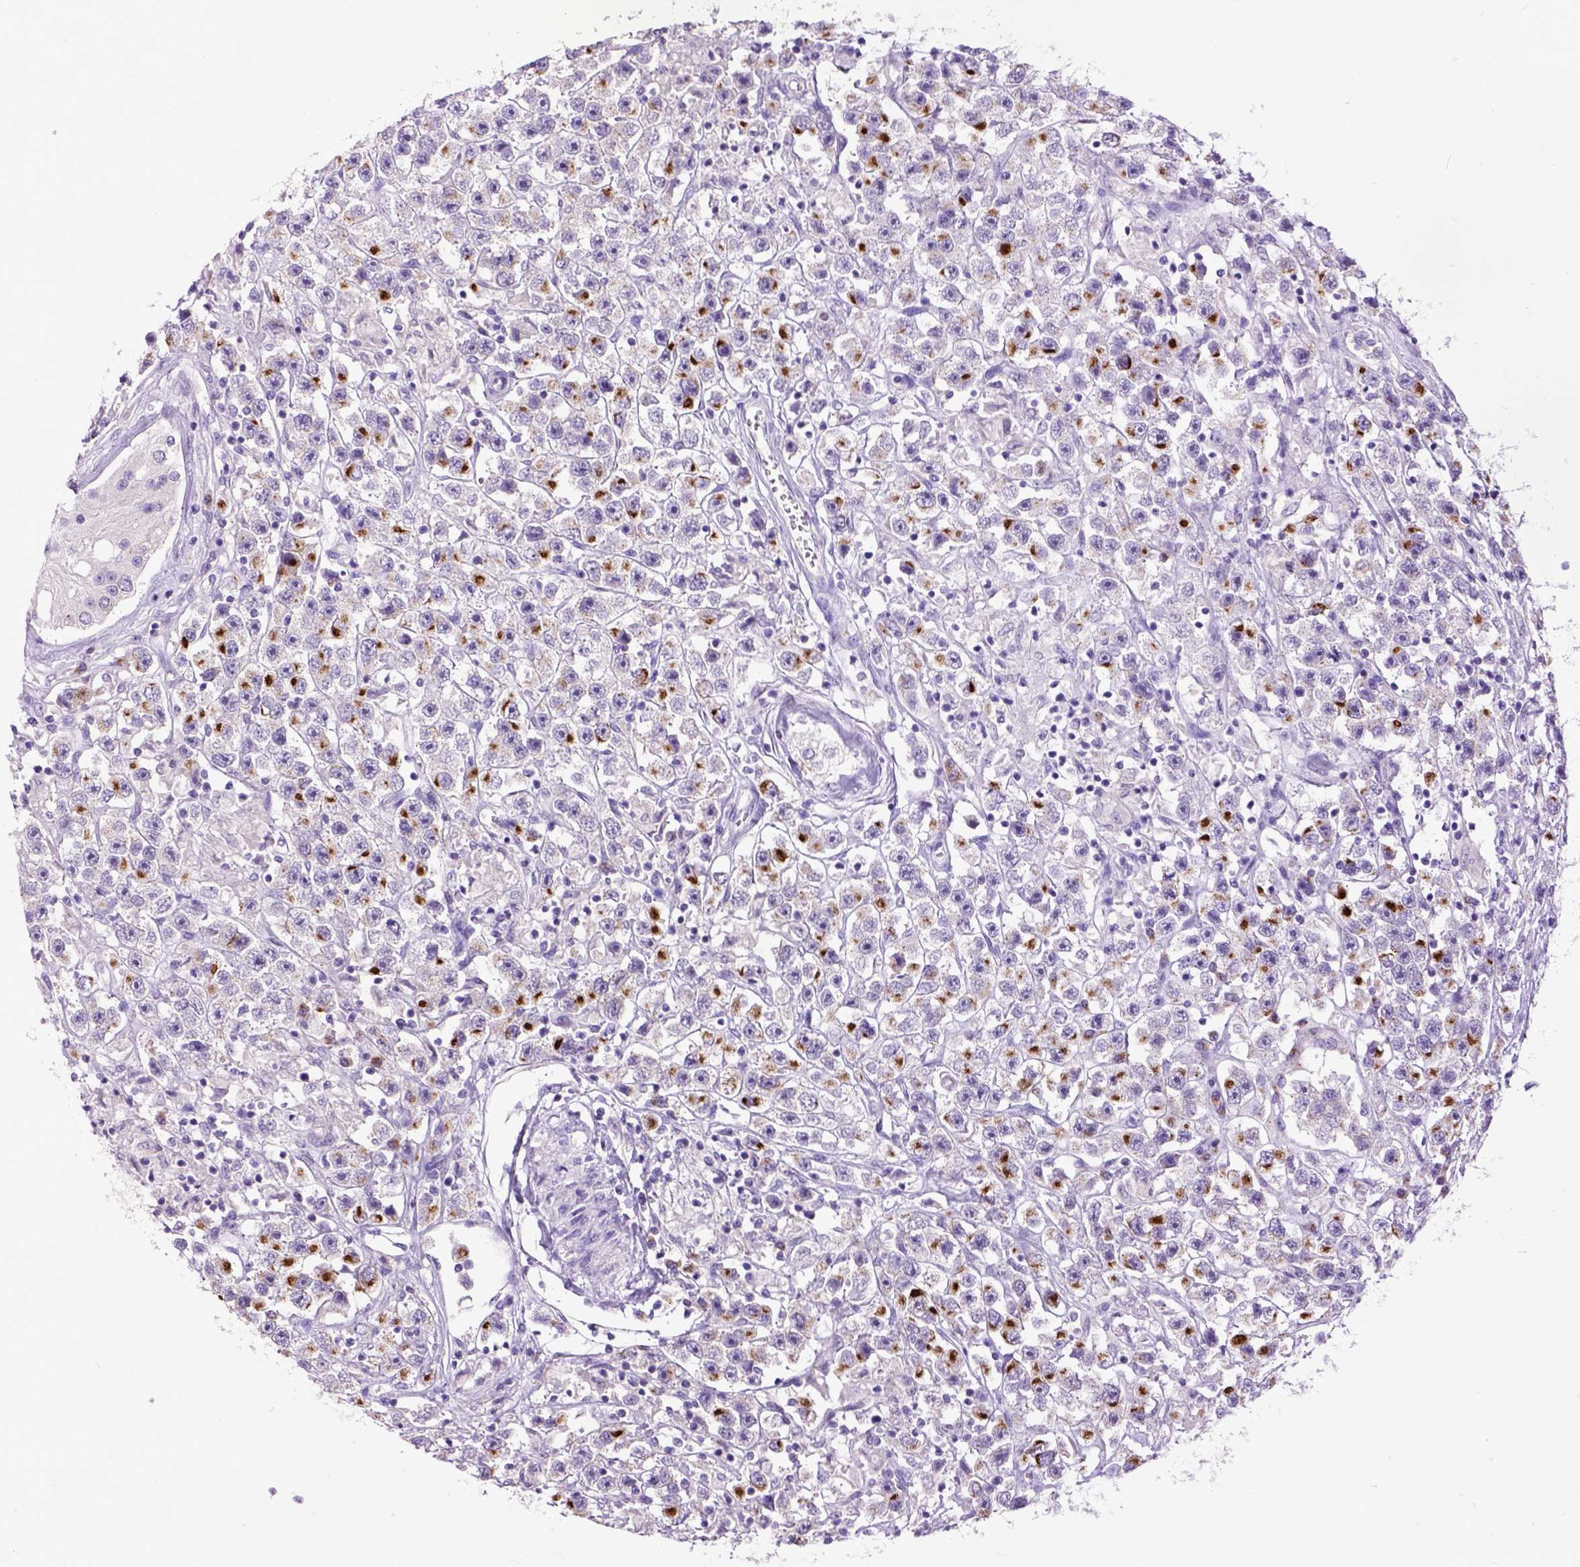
{"staining": {"intensity": "strong", "quantity": "25%-75%", "location": "cytoplasmic/membranous"}, "tissue": "testis cancer", "cell_type": "Tumor cells", "image_type": "cancer", "snomed": [{"axis": "morphology", "description": "Seminoma, NOS"}, {"axis": "topography", "description": "Testis"}], "caption": "Immunohistochemistry (DAB (3,3'-diaminobenzidine)) staining of testis cancer (seminoma) reveals strong cytoplasmic/membranous protein staining in about 25%-75% of tumor cells.", "gene": "RAB25", "patient": {"sex": "male", "age": 45}}